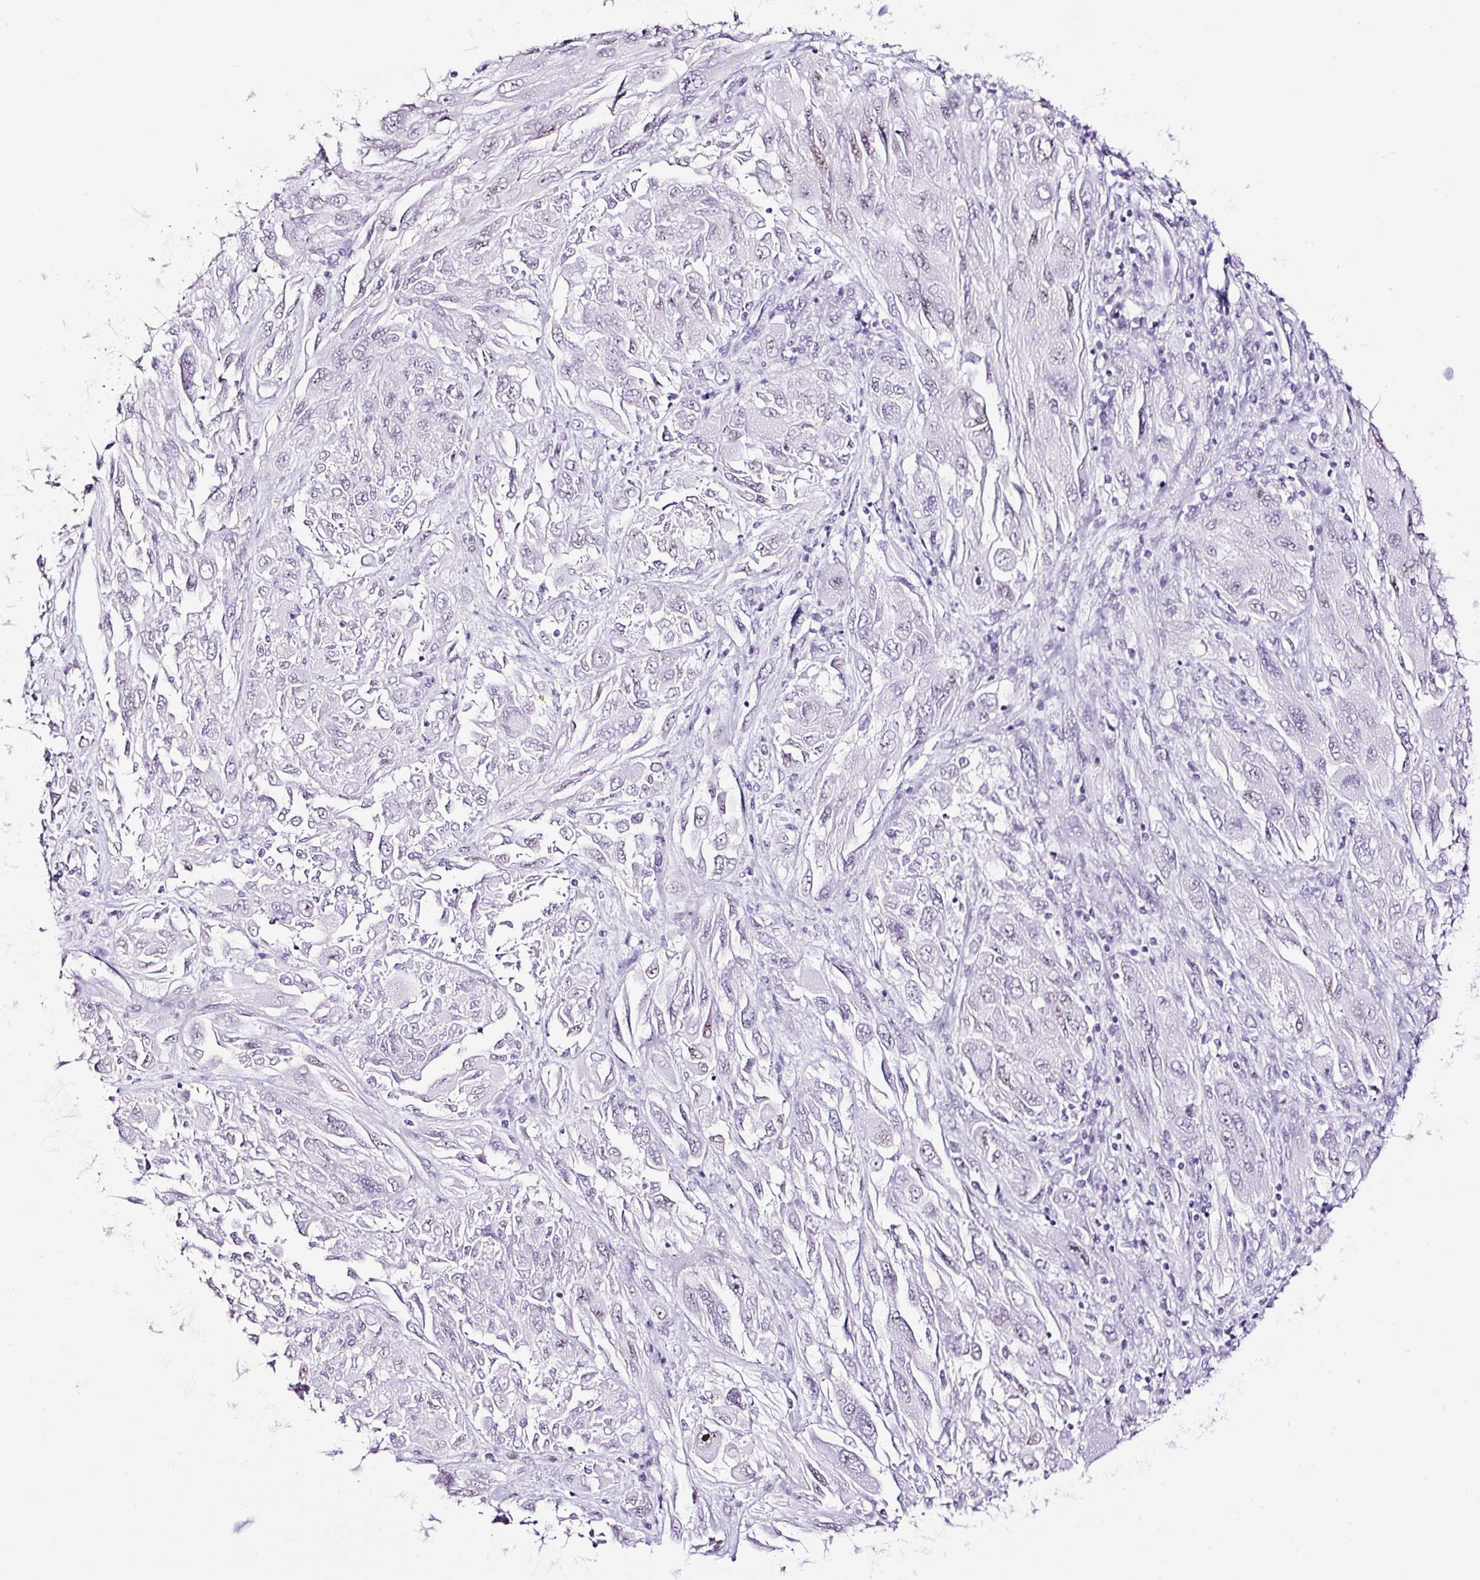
{"staining": {"intensity": "negative", "quantity": "none", "location": "none"}, "tissue": "melanoma", "cell_type": "Tumor cells", "image_type": "cancer", "snomed": [{"axis": "morphology", "description": "Malignant melanoma, NOS"}, {"axis": "topography", "description": "Skin"}], "caption": "This is an IHC micrograph of human melanoma. There is no expression in tumor cells.", "gene": "NPHS2", "patient": {"sex": "female", "age": 91}}